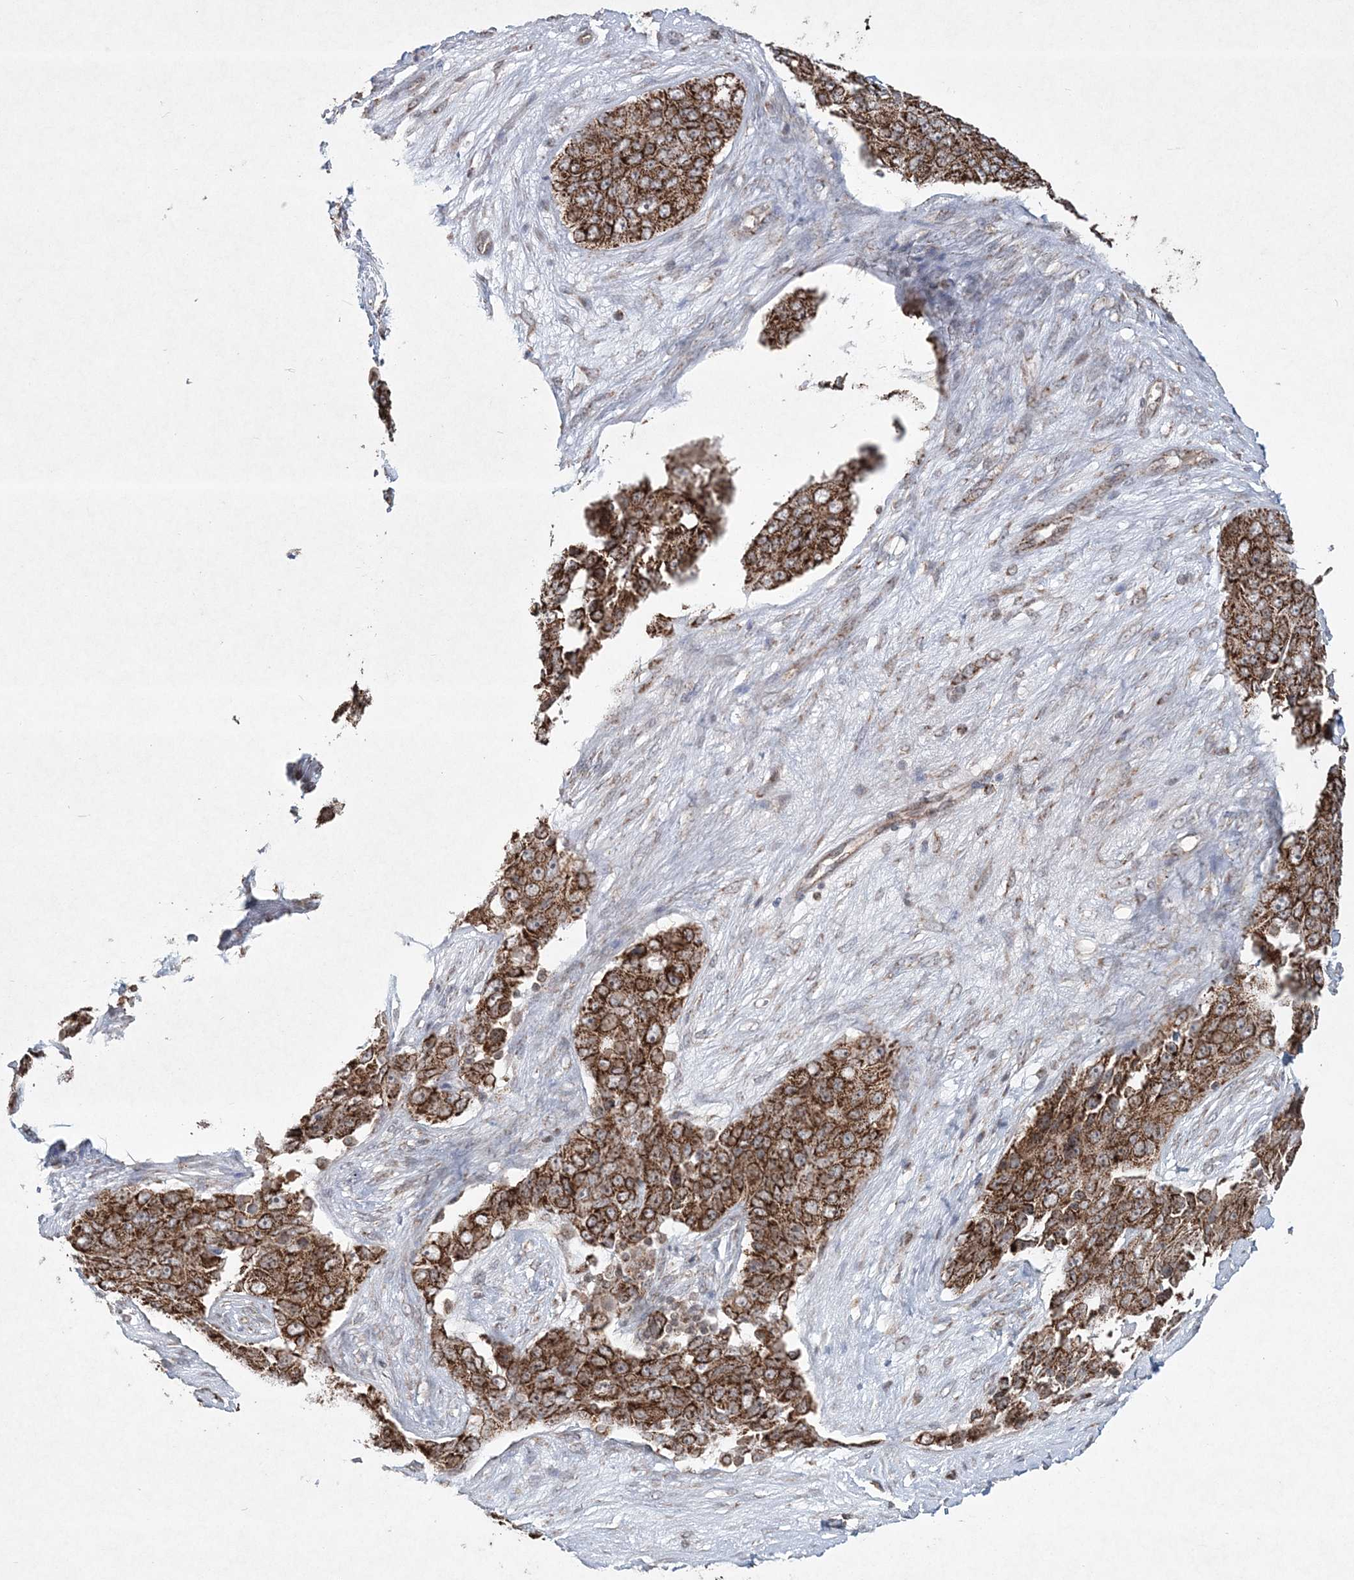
{"staining": {"intensity": "strong", "quantity": ">75%", "location": "cytoplasmic/membranous"}, "tissue": "ovarian cancer", "cell_type": "Tumor cells", "image_type": "cancer", "snomed": [{"axis": "morphology", "description": "Carcinoma, endometroid"}, {"axis": "topography", "description": "Ovary"}], "caption": "Strong cytoplasmic/membranous expression for a protein is seen in approximately >75% of tumor cells of ovarian cancer (endometroid carcinoma) using immunohistochemistry (IHC).", "gene": "LRPPRC", "patient": {"sex": "female", "age": 51}}